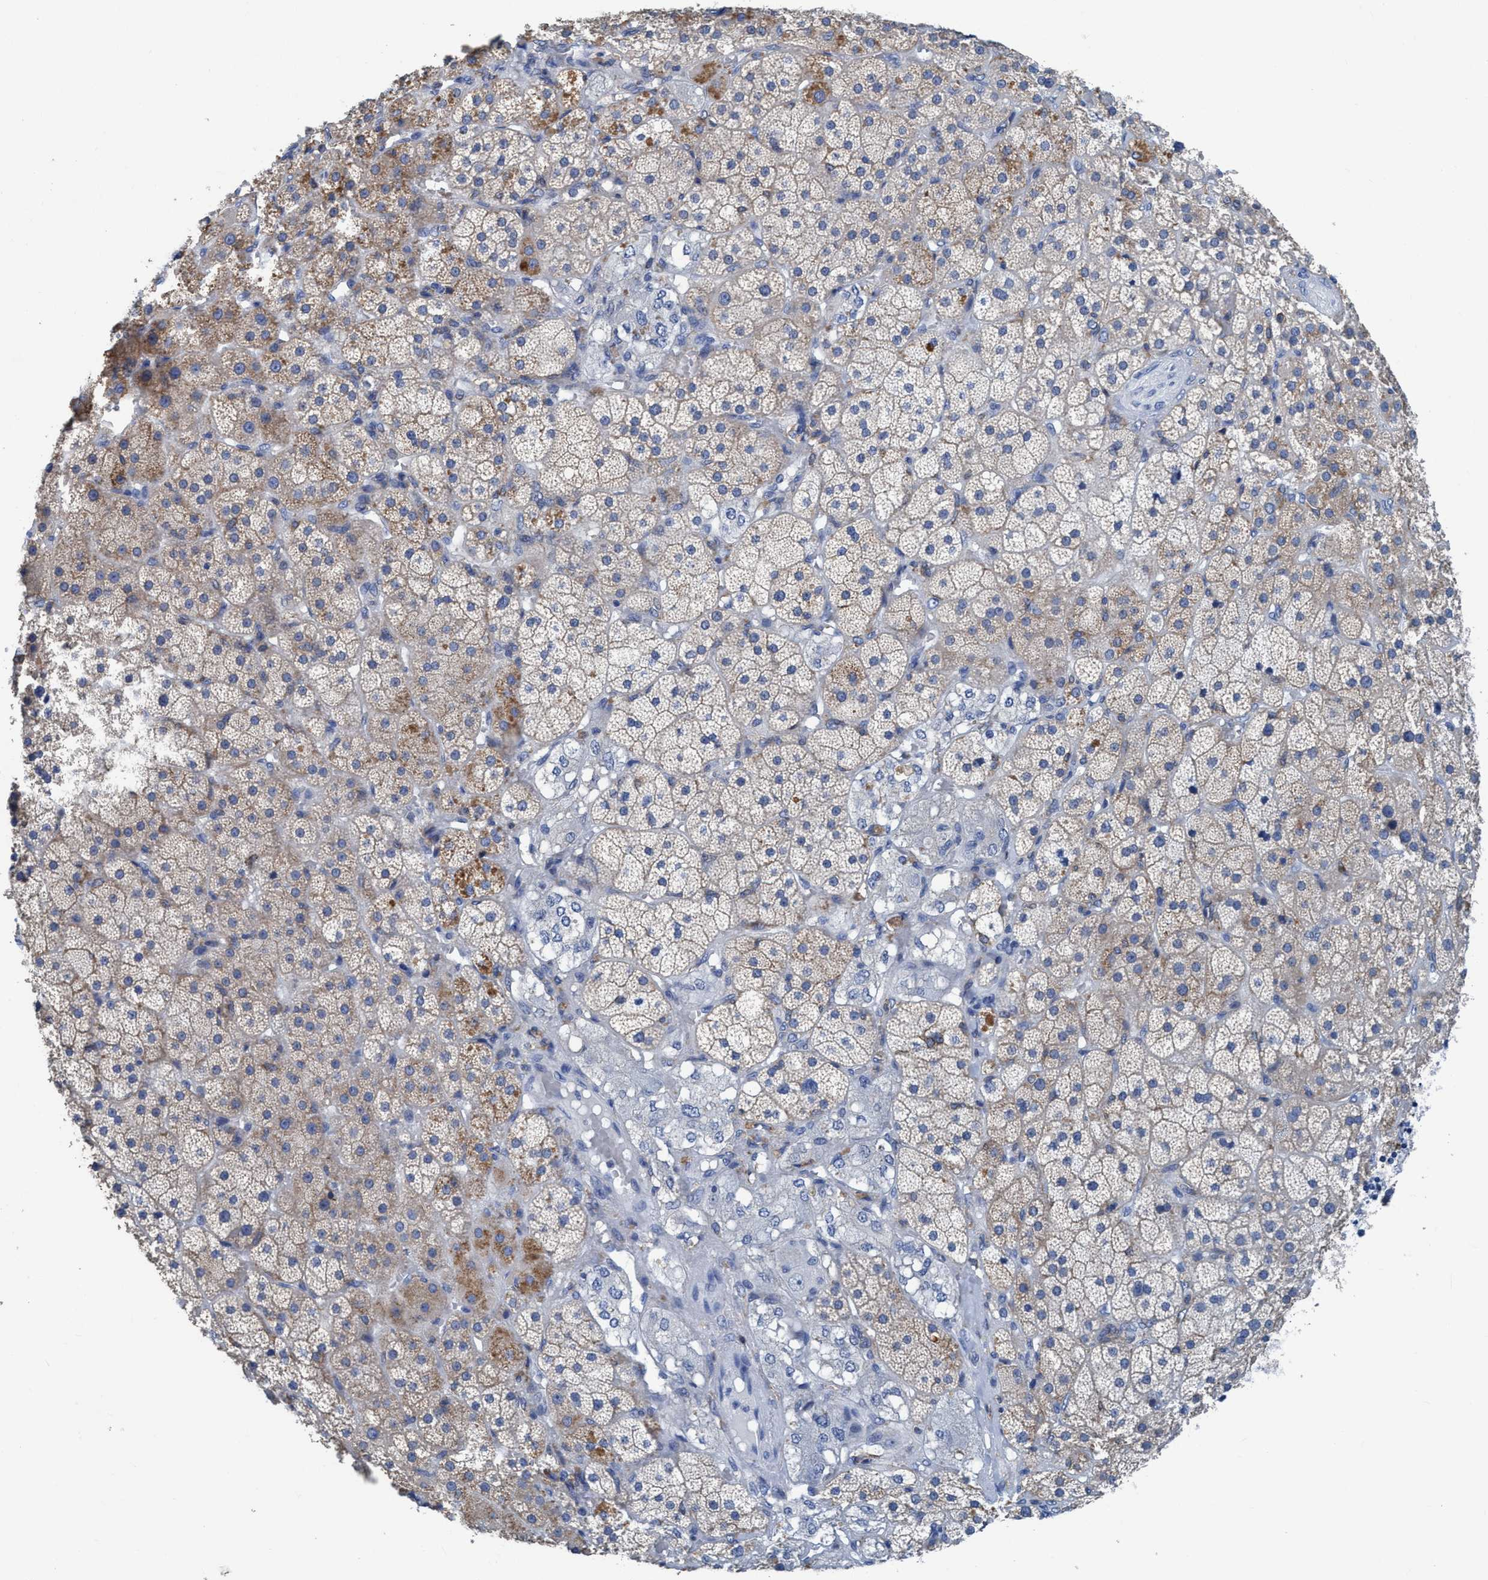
{"staining": {"intensity": "weak", "quantity": "25%-75%", "location": "cytoplasmic/membranous"}, "tissue": "adrenal gland", "cell_type": "Glandular cells", "image_type": "normal", "snomed": [{"axis": "morphology", "description": "Normal tissue, NOS"}, {"axis": "topography", "description": "Adrenal gland"}], "caption": "Immunohistochemistry (DAB) staining of unremarkable human adrenal gland exhibits weak cytoplasmic/membranous protein expression in about 25%-75% of glandular cells.", "gene": "DNAI1", "patient": {"sex": "male", "age": 57}}